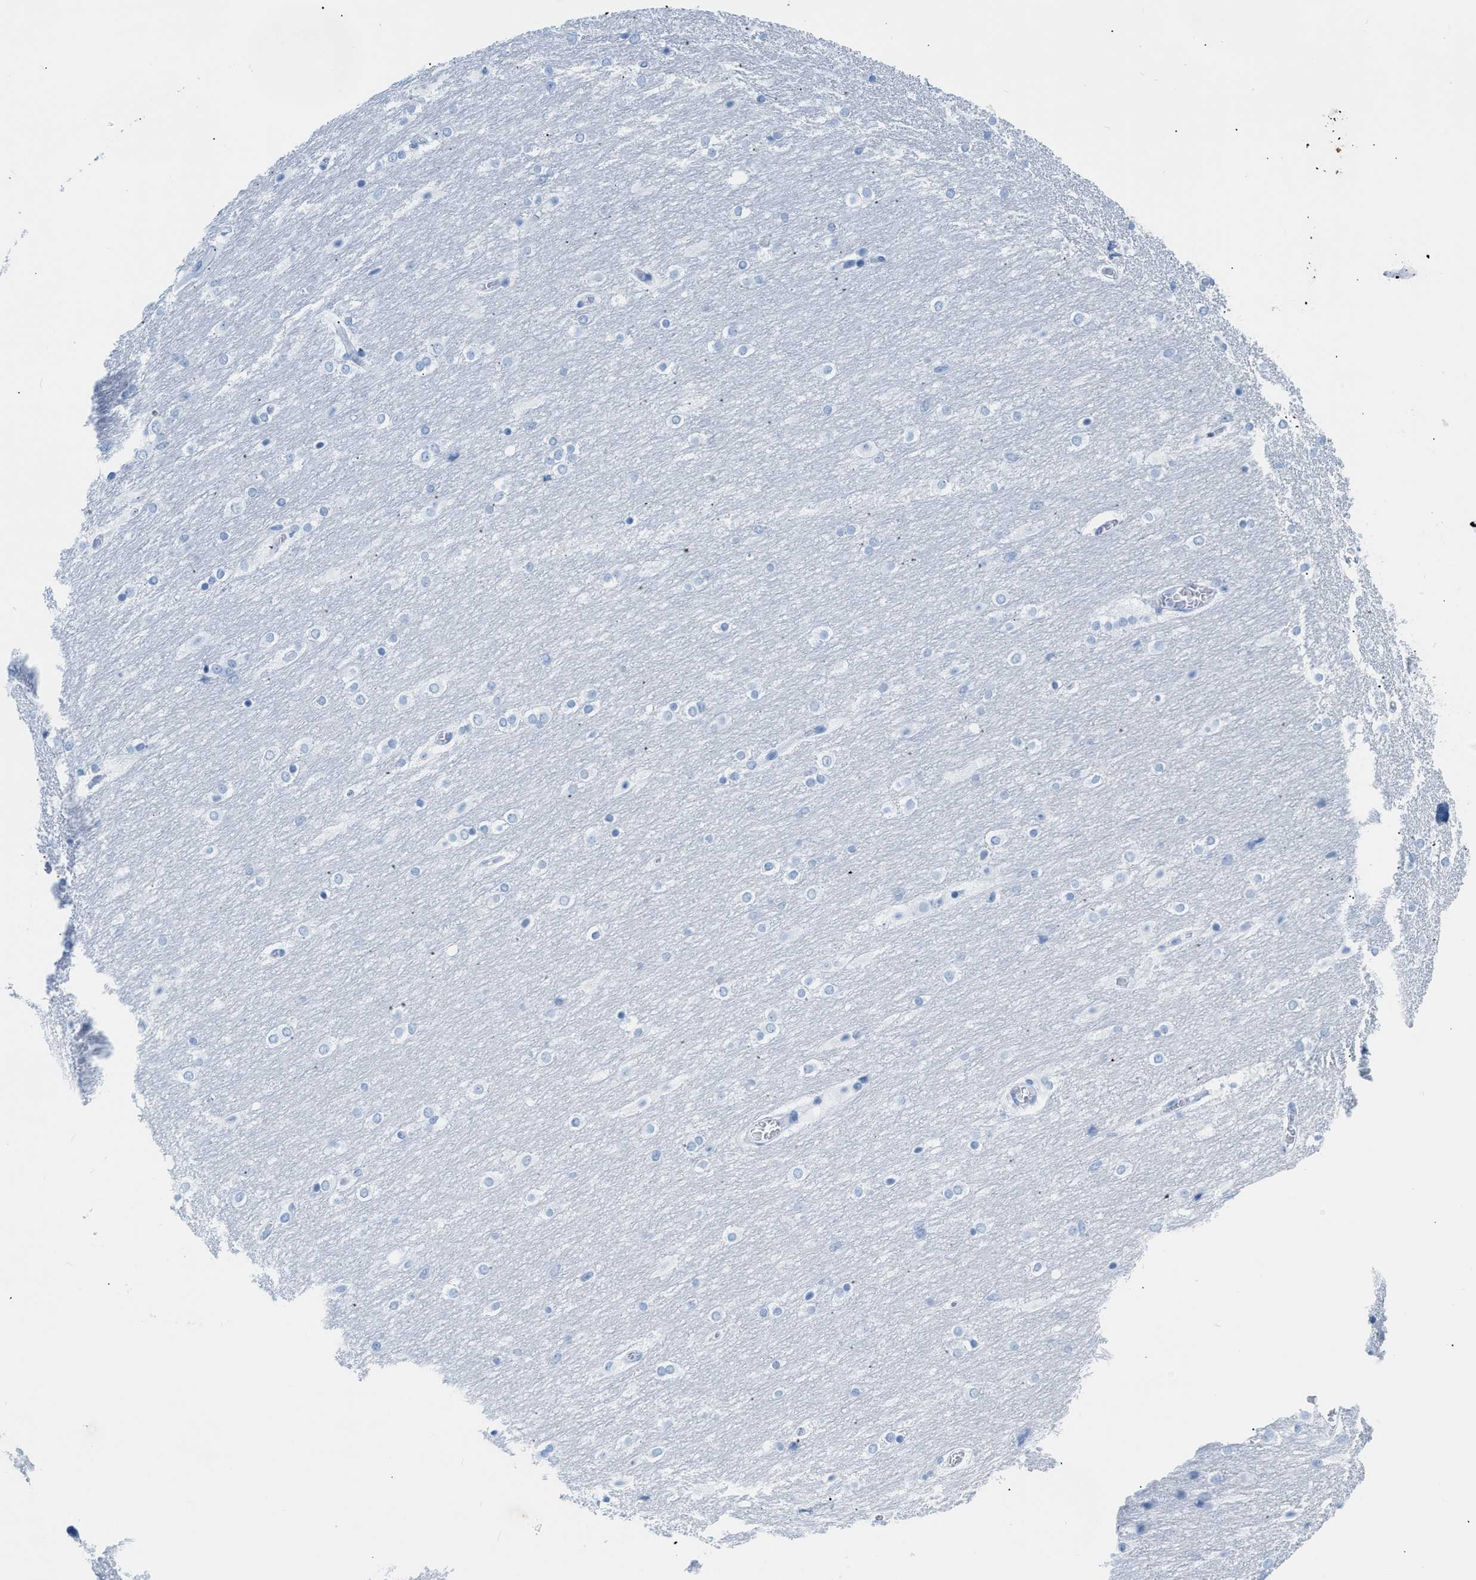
{"staining": {"intensity": "negative", "quantity": "none", "location": "none"}, "tissue": "cerebellum", "cell_type": "Cells in granular layer", "image_type": "normal", "snomed": [{"axis": "morphology", "description": "Normal tissue, NOS"}, {"axis": "topography", "description": "Cerebellum"}], "caption": "There is no significant expression in cells in granular layer of cerebellum. The staining was performed using DAB (3,3'-diaminobenzidine) to visualize the protein expression in brown, while the nuclei were stained in blue with hematoxylin (Magnification: 20x).", "gene": "DES", "patient": {"sex": "female", "age": 54}}